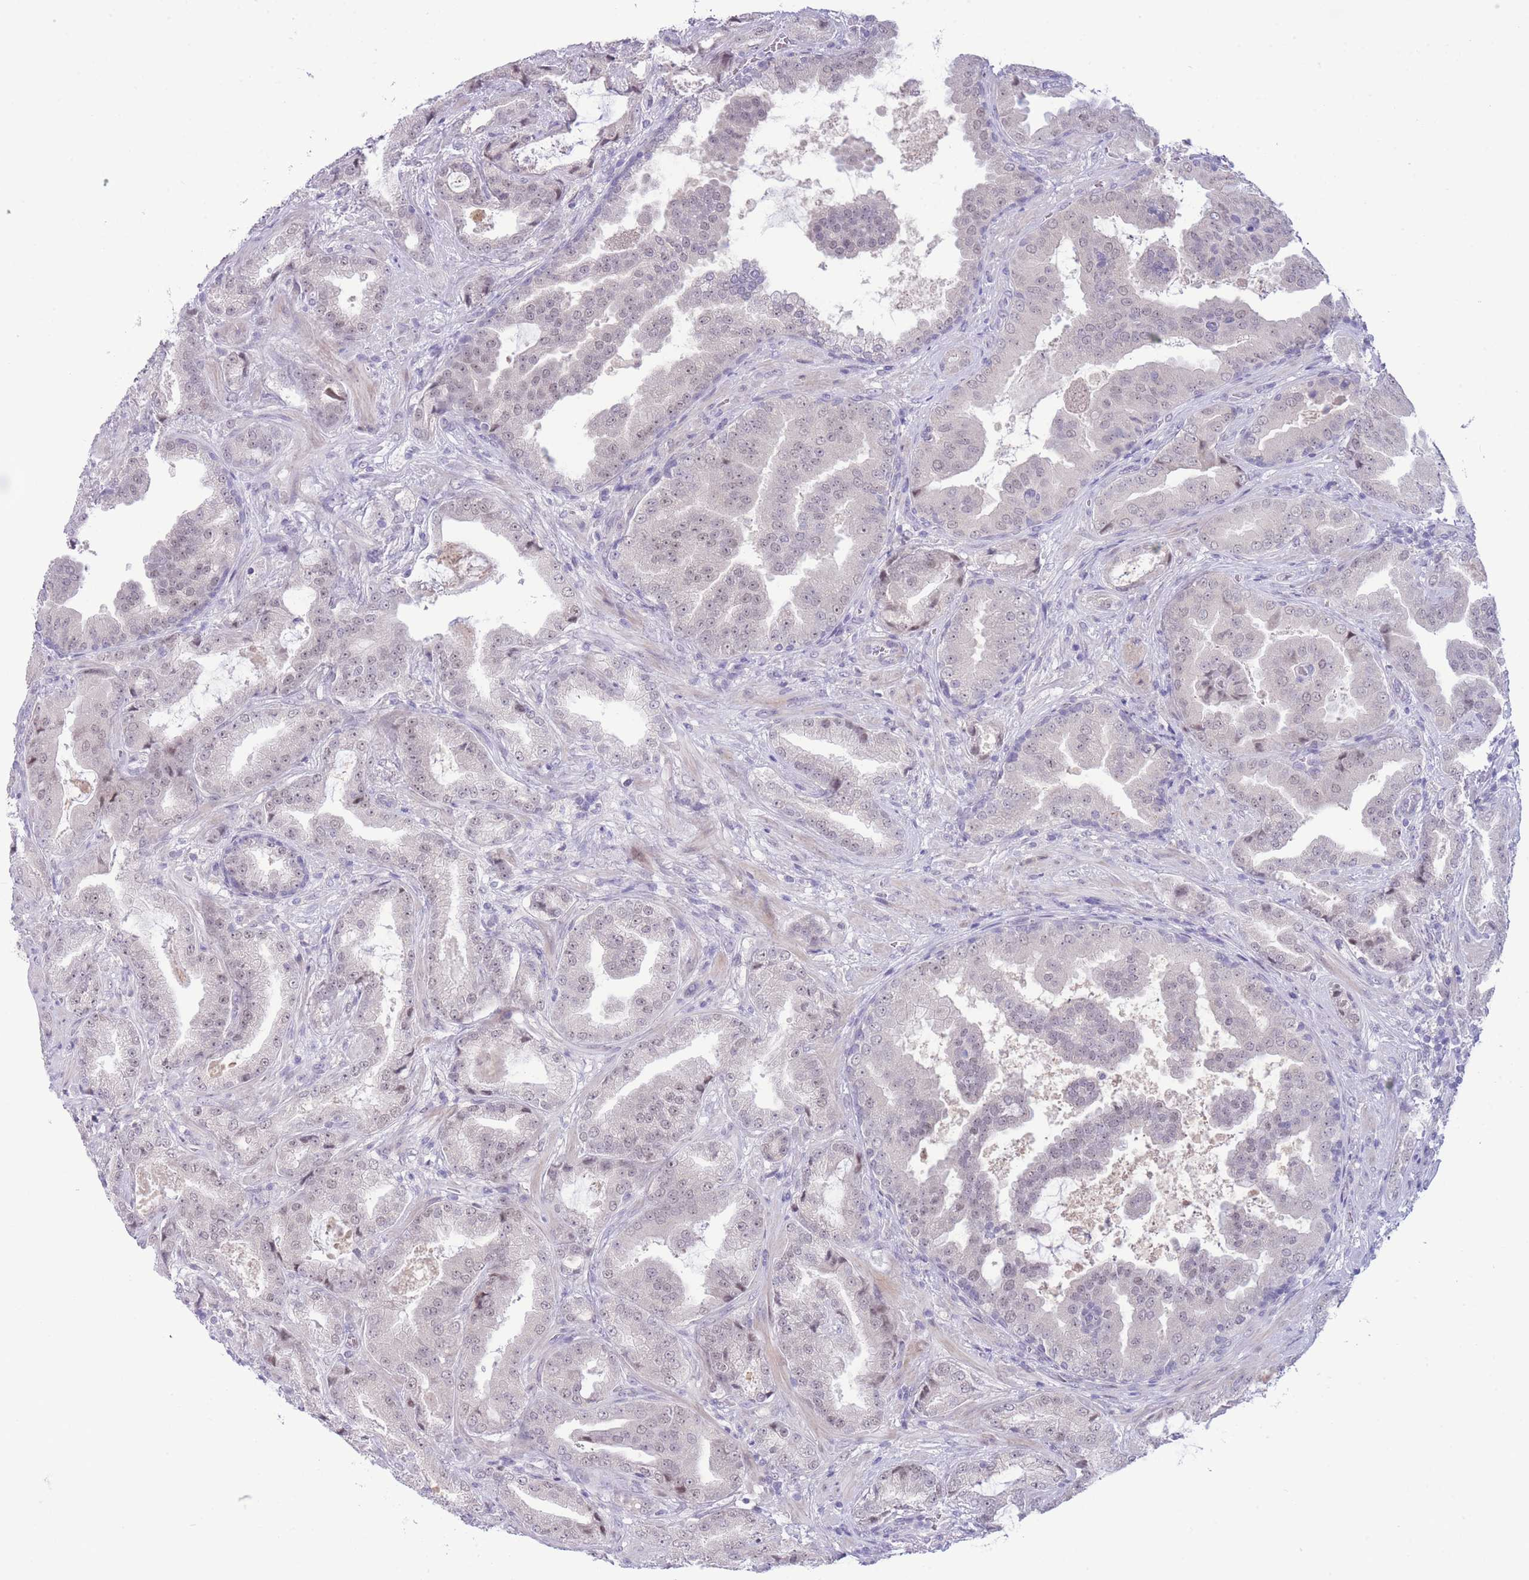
{"staining": {"intensity": "weak", "quantity": ">75%", "location": "nuclear"}, "tissue": "prostate cancer", "cell_type": "Tumor cells", "image_type": "cancer", "snomed": [{"axis": "morphology", "description": "Adenocarcinoma, High grade"}, {"axis": "topography", "description": "Prostate"}], "caption": "About >75% of tumor cells in human high-grade adenocarcinoma (prostate) demonstrate weak nuclear protein positivity as visualized by brown immunohistochemical staining.", "gene": "FBXO46", "patient": {"sex": "male", "age": 68}}